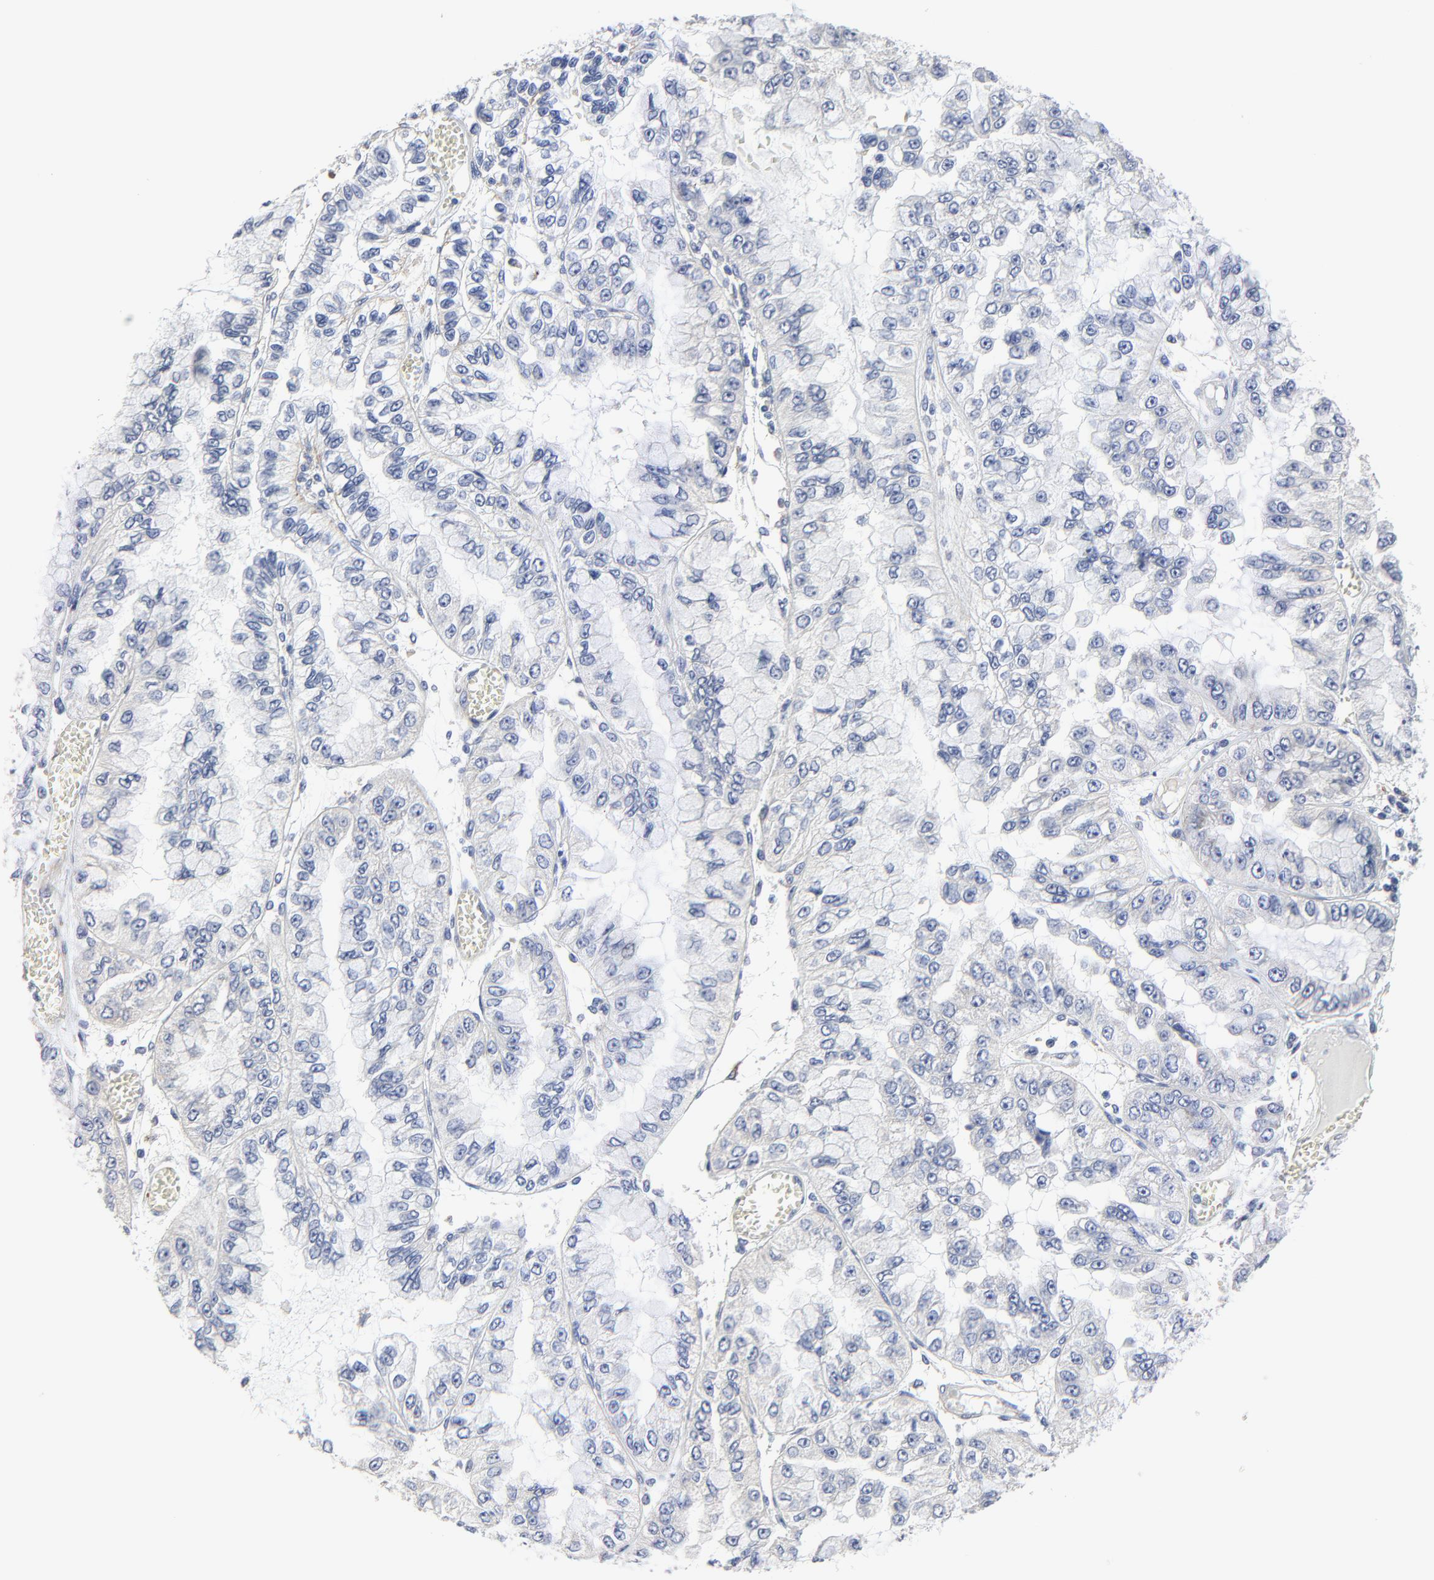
{"staining": {"intensity": "weak", "quantity": "<25%", "location": "cytoplasmic/membranous"}, "tissue": "liver cancer", "cell_type": "Tumor cells", "image_type": "cancer", "snomed": [{"axis": "morphology", "description": "Cholangiocarcinoma"}, {"axis": "topography", "description": "Liver"}], "caption": "Immunohistochemical staining of liver cancer shows no significant expression in tumor cells.", "gene": "DHRSX", "patient": {"sex": "female", "age": 79}}